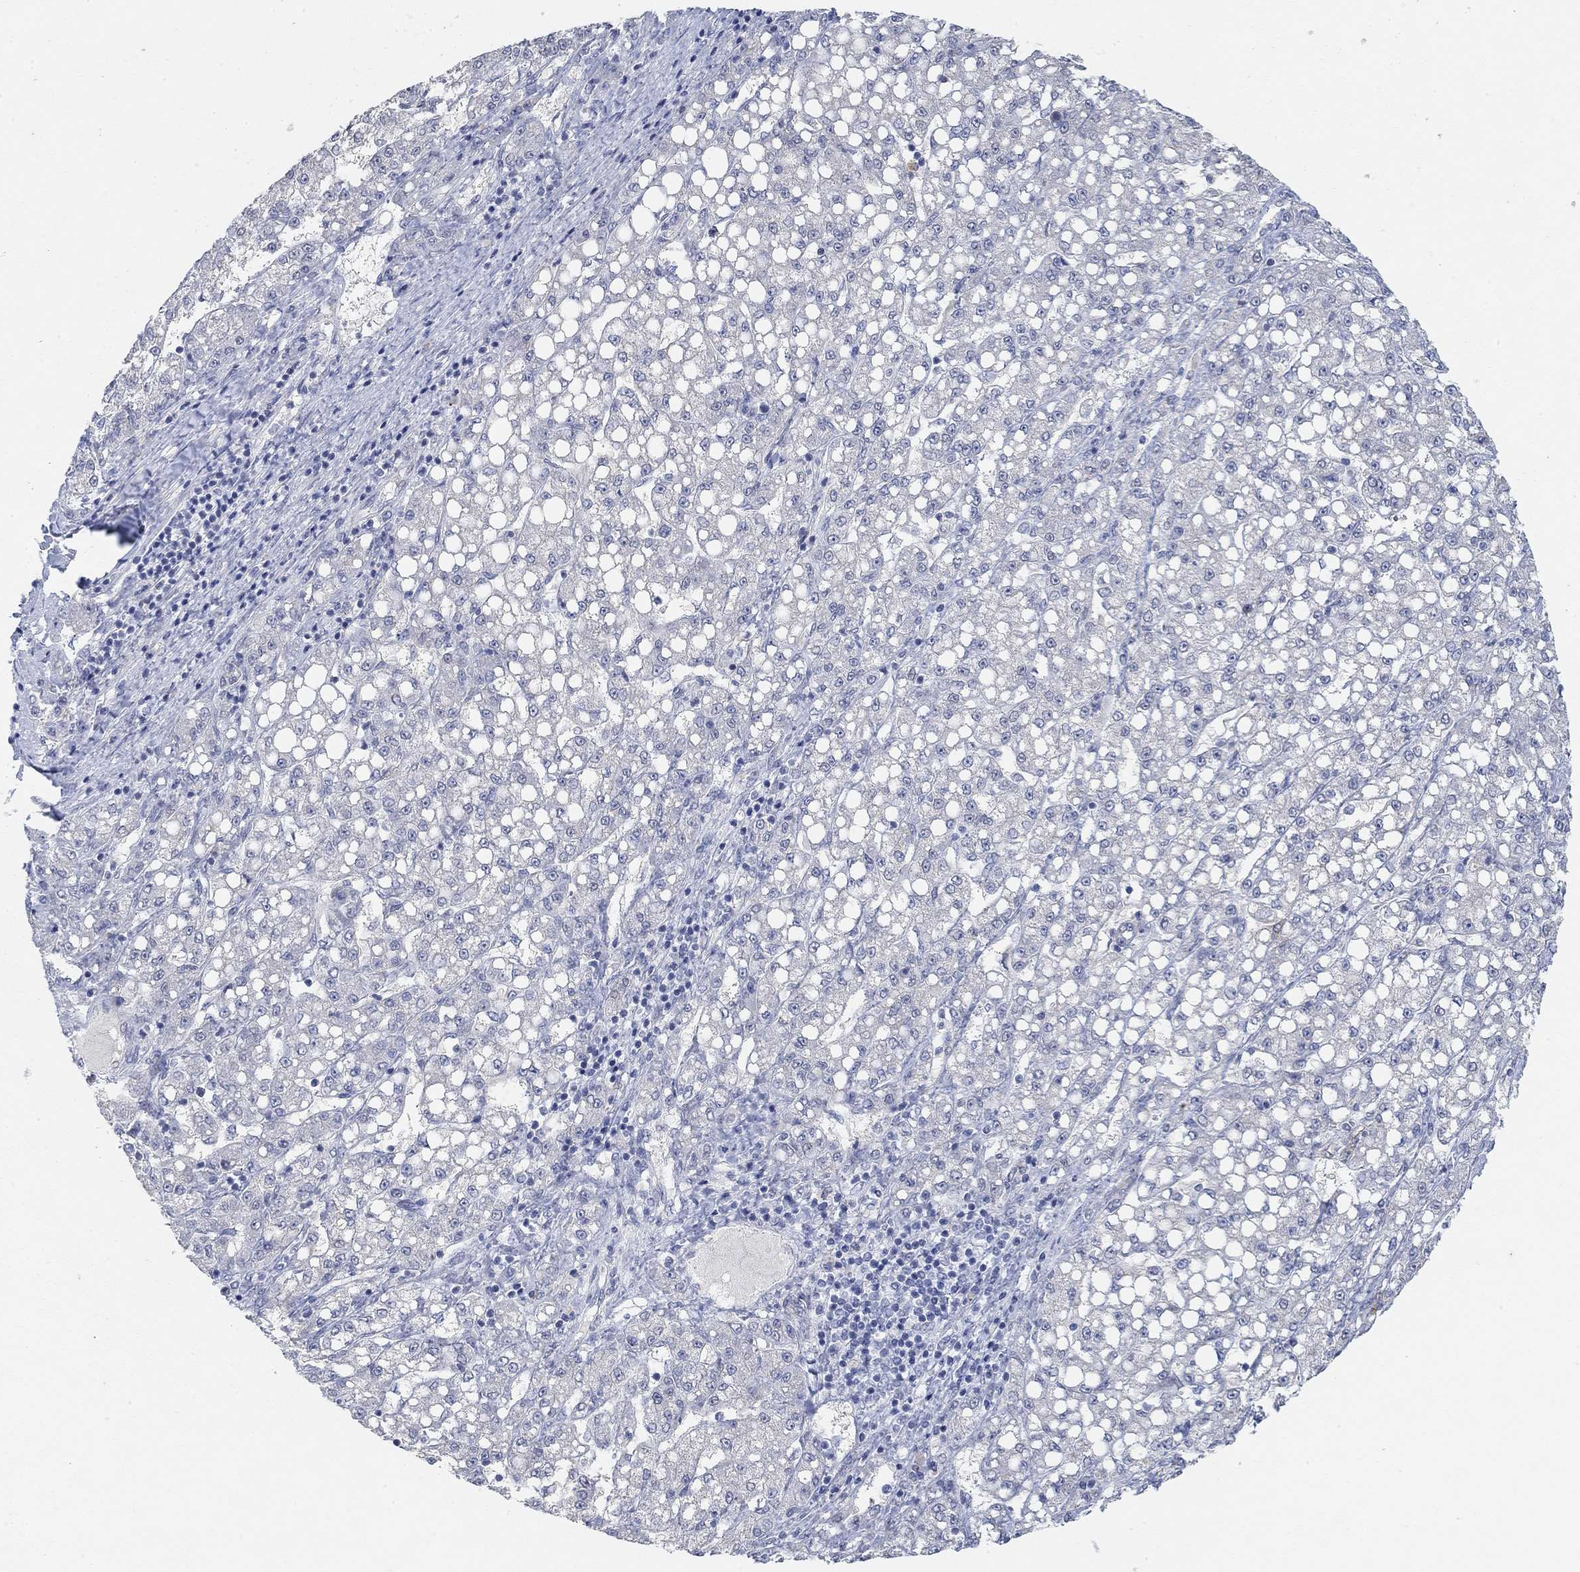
{"staining": {"intensity": "negative", "quantity": "none", "location": "none"}, "tissue": "liver cancer", "cell_type": "Tumor cells", "image_type": "cancer", "snomed": [{"axis": "morphology", "description": "Carcinoma, Hepatocellular, NOS"}, {"axis": "topography", "description": "Liver"}], "caption": "Immunohistochemical staining of liver cancer (hepatocellular carcinoma) reveals no significant positivity in tumor cells. The staining was performed using DAB (3,3'-diaminobenzidine) to visualize the protein expression in brown, while the nuclei were stained in blue with hematoxylin (Magnification: 20x).", "gene": "VAT1L", "patient": {"sex": "female", "age": 65}}